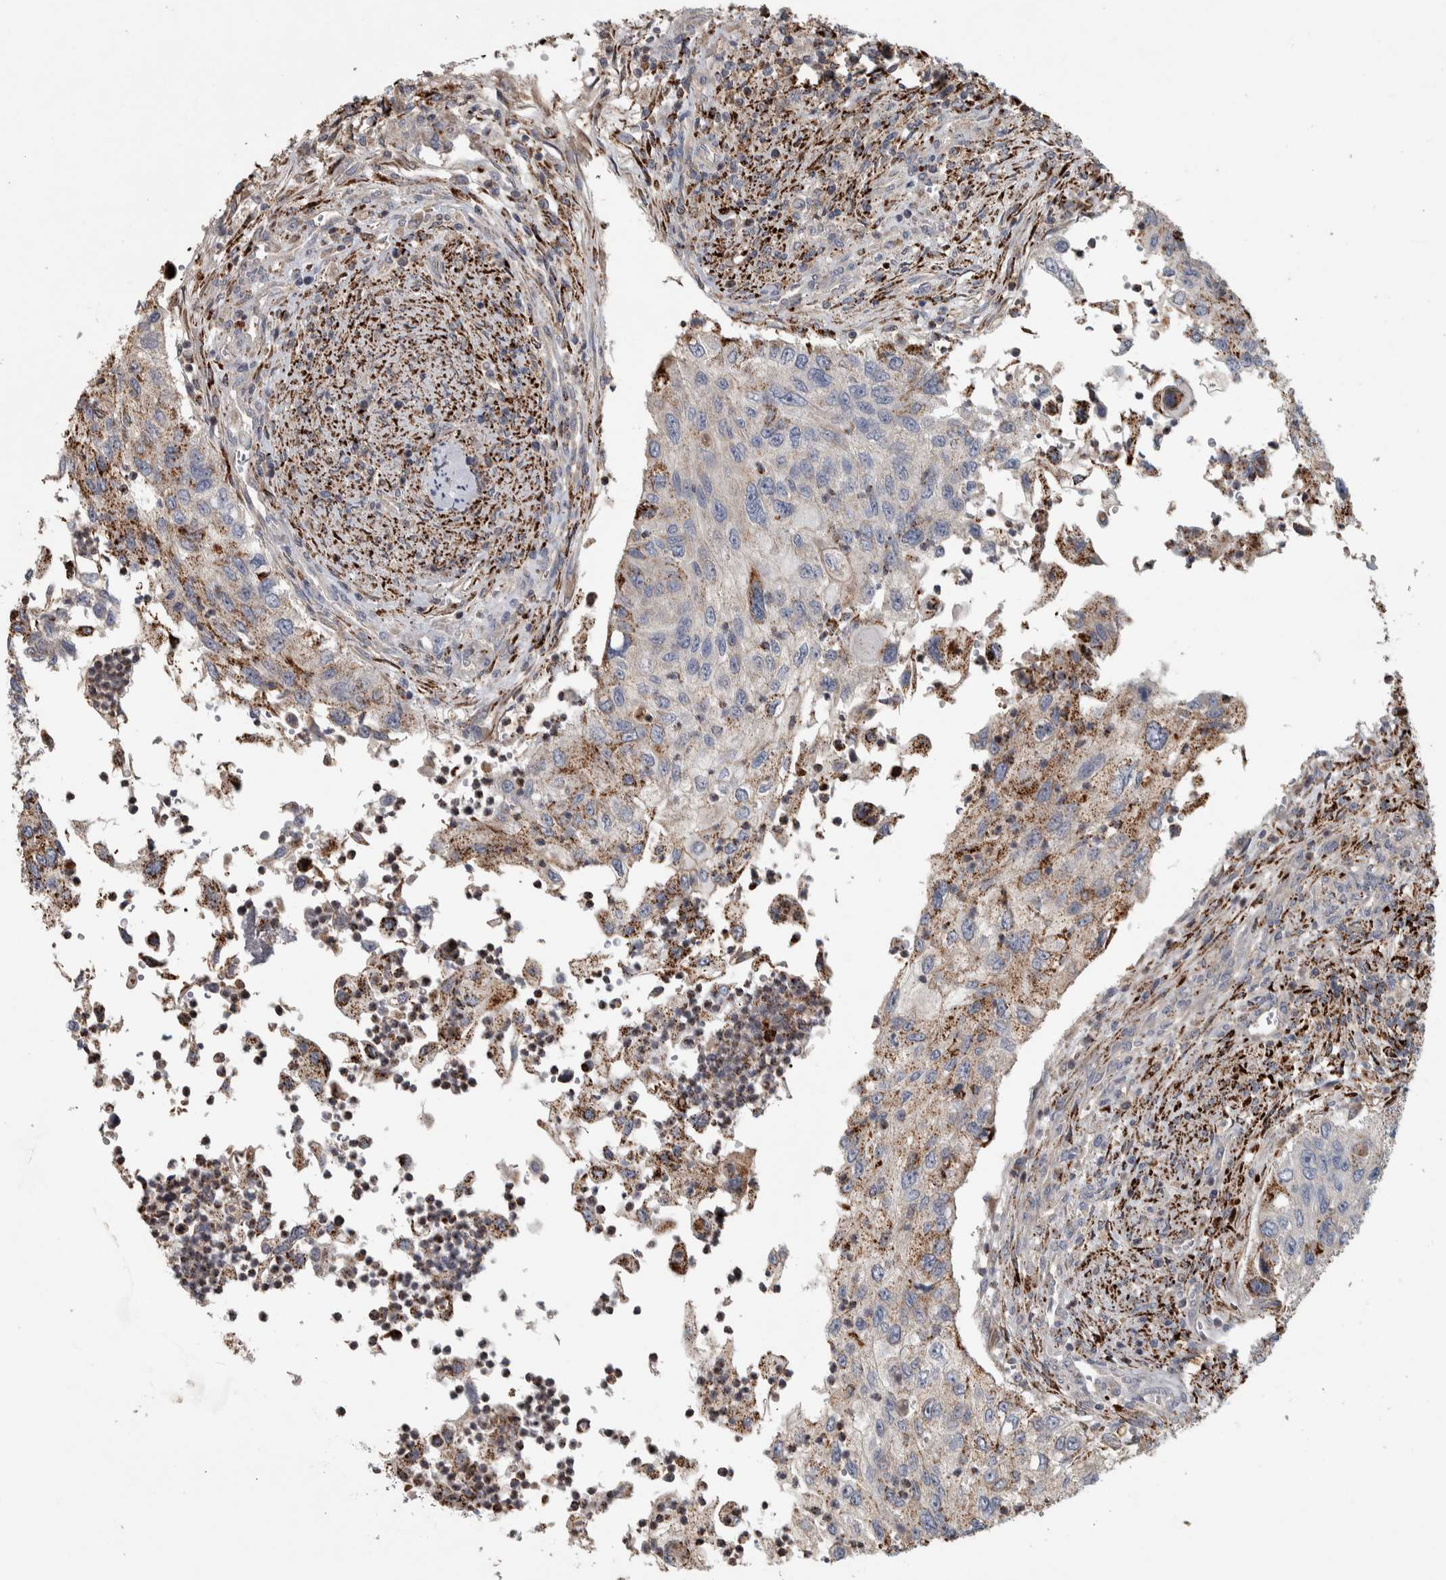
{"staining": {"intensity": "moderate", "quantity": "<25%", "location": "cytoplasmic/membranous"}, "tissue": "urothelial cancer", "cell_type": "Tumor cells", "image_type": "cancer", "snomed": [{"axis": "morphology", "description": "Urothelial carcinoma, High grade"}, {"axis": "topography", "description": "Urinary bladder"}], "caption": "A histopathology image of human urothelial carcinoma (high-grade) stained for a protein reveals moderate cytoplasmic/membranous brown staining in tumor cells.", "gene": "FAM78A", "patient": {"sex": "female", "age": 60}}